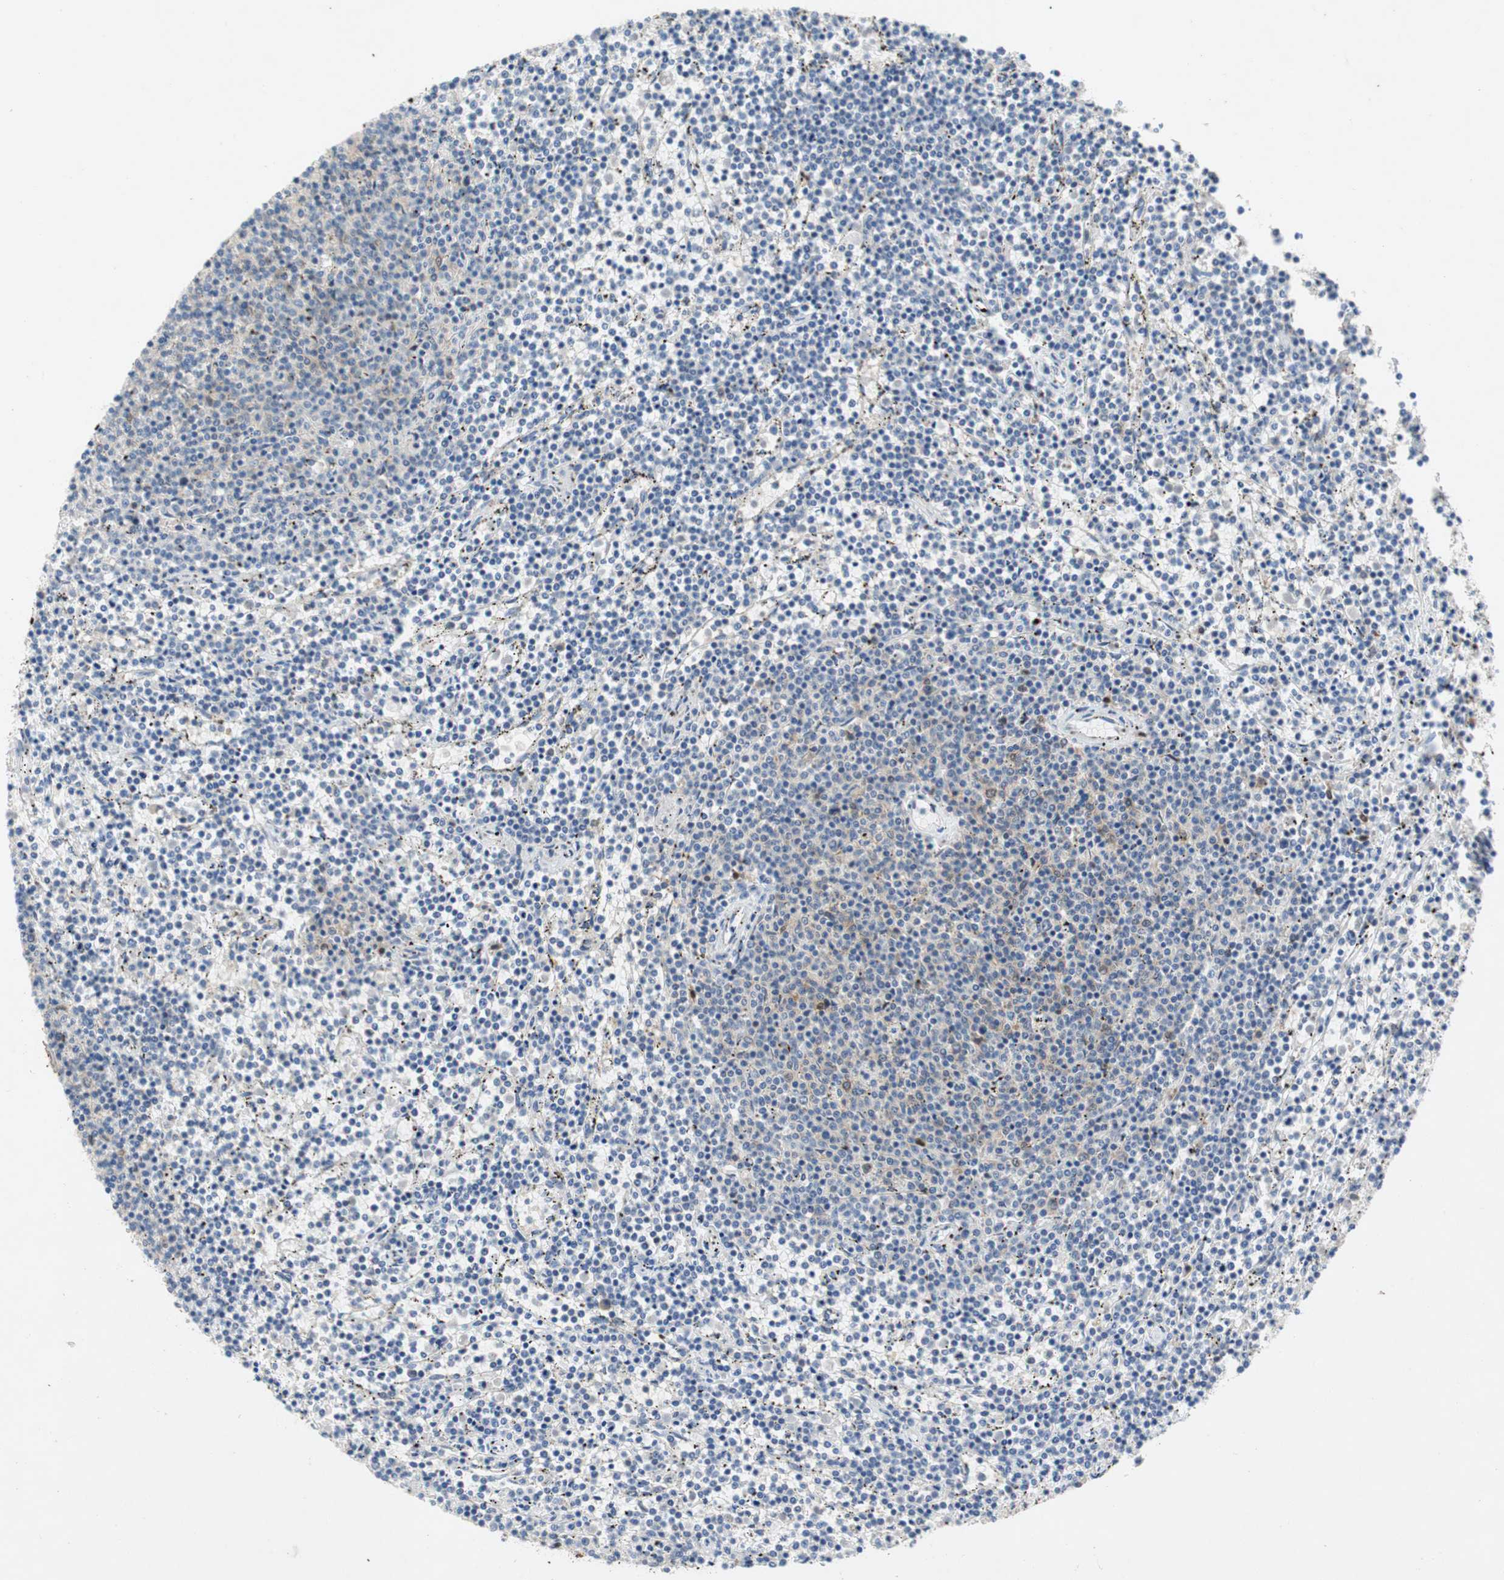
{"staining": {"intensity": "negative", "quantity": "none", "location": "none"}, "tissue": "lymphoma", "cell_type": "Tumor cells", "image_type": "cancer", "snomed": [{"axis": "morphology", "description": "Malignant lymphoma, non-Hodgkin's type, Low grade"}, {"axis": "topography", "description": "Spleen"}], "caption": "This is an immunohistochemistry (IHC) image of human low-grade malignant lymphoma, non-Hodgkin's type. There is no expression in tumor cells.", "gene": "RELB", "patient": {"sex": "female", "age": 50}}